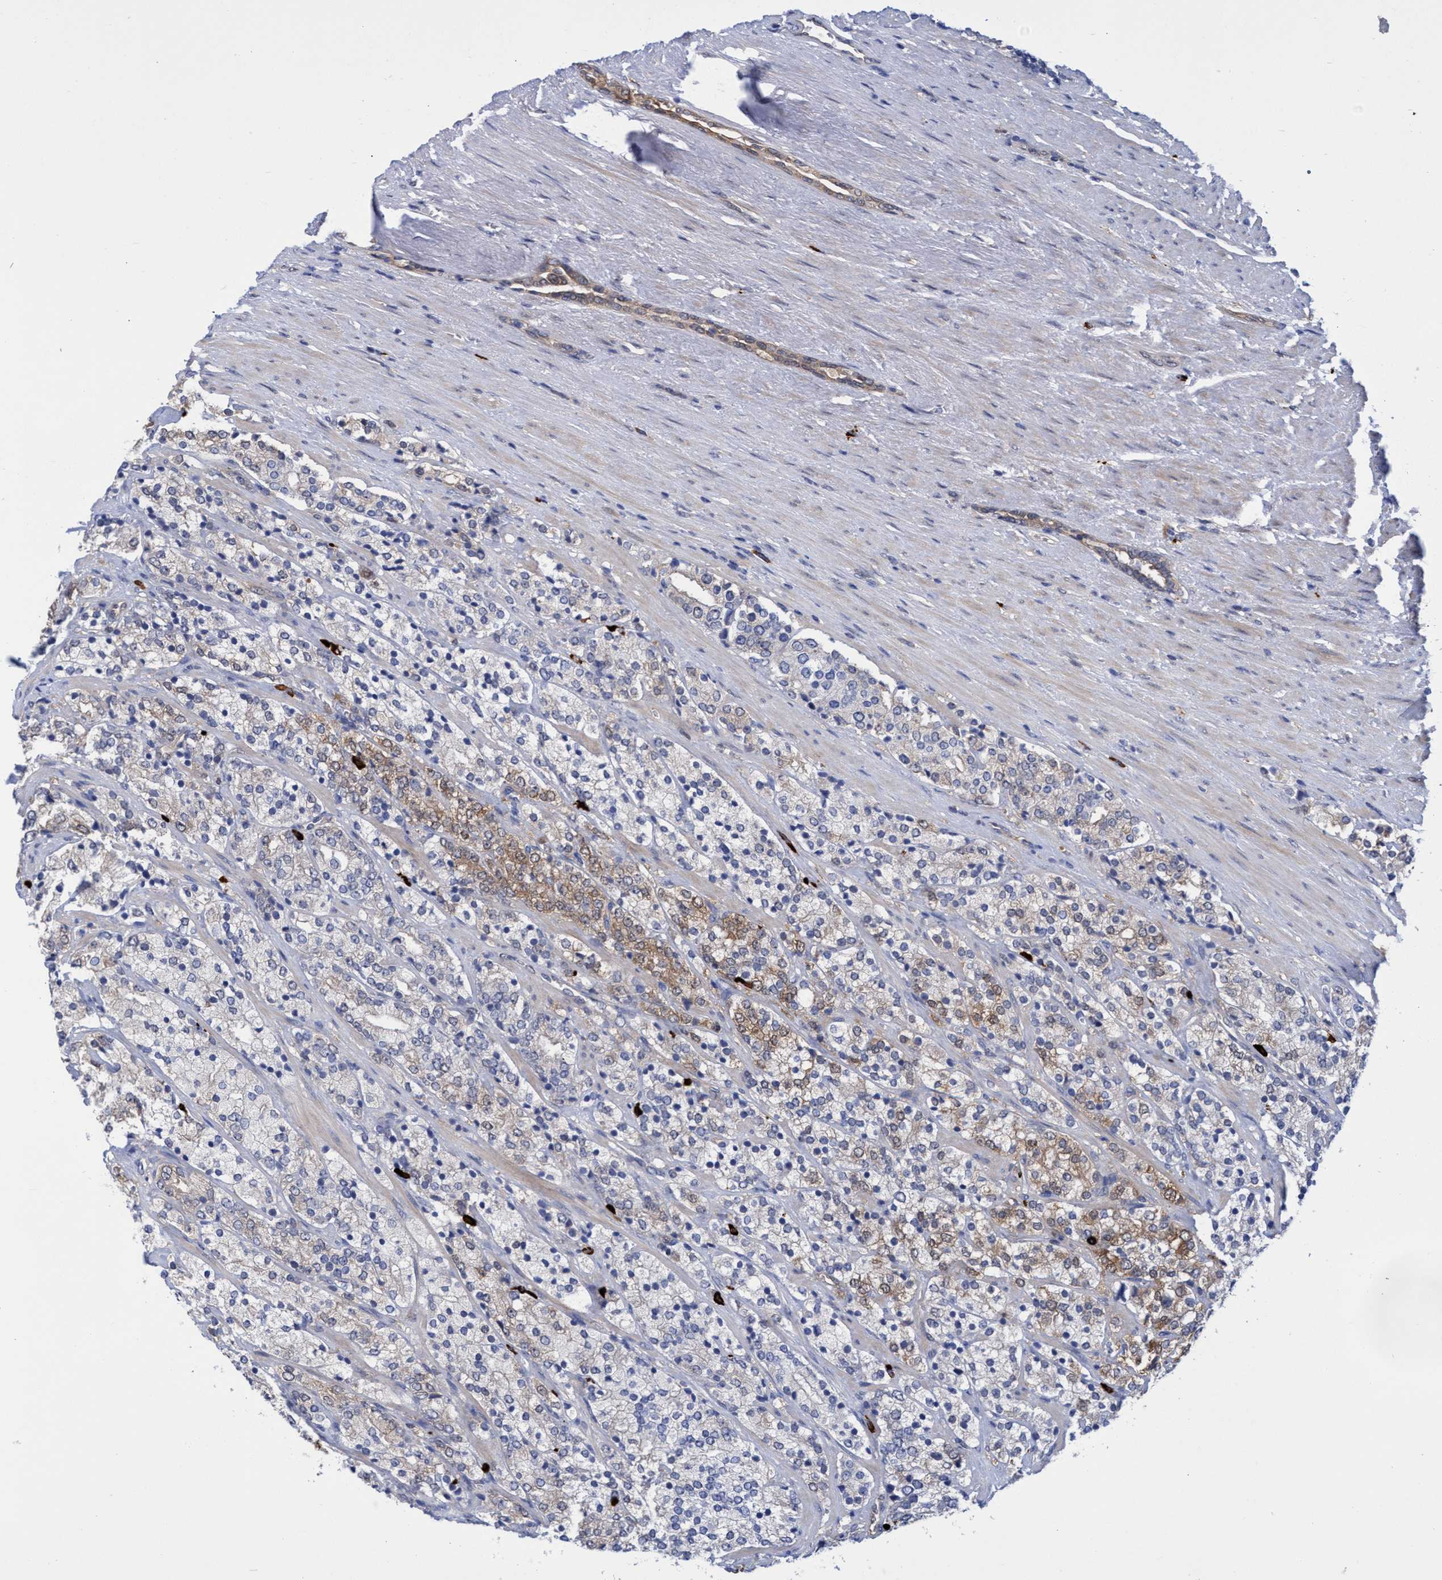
{"staining": {"intensity": "weak", "quantity": "25%-75%", "location": "cytoplasmic/membranous"}, "tissue": "prostate cancer", "cell_type": "Tumor cells", "image_type": "cancer", "snomed": [{"axis": "morphology", "description": "Adenocarcinoma, High grade"}, {"axis": "topography", "description": "Prostate"}], "caption": "High-grade adenocarcinoma (prostate) stained for a protein demonstrates weak cytoplasmic/membranous positivity in tumor cells. (Brightfield microscopy of DAB IHC at high magnification).", "gene": "PNPO", "patient": {"sex": "male", "age": 71}}